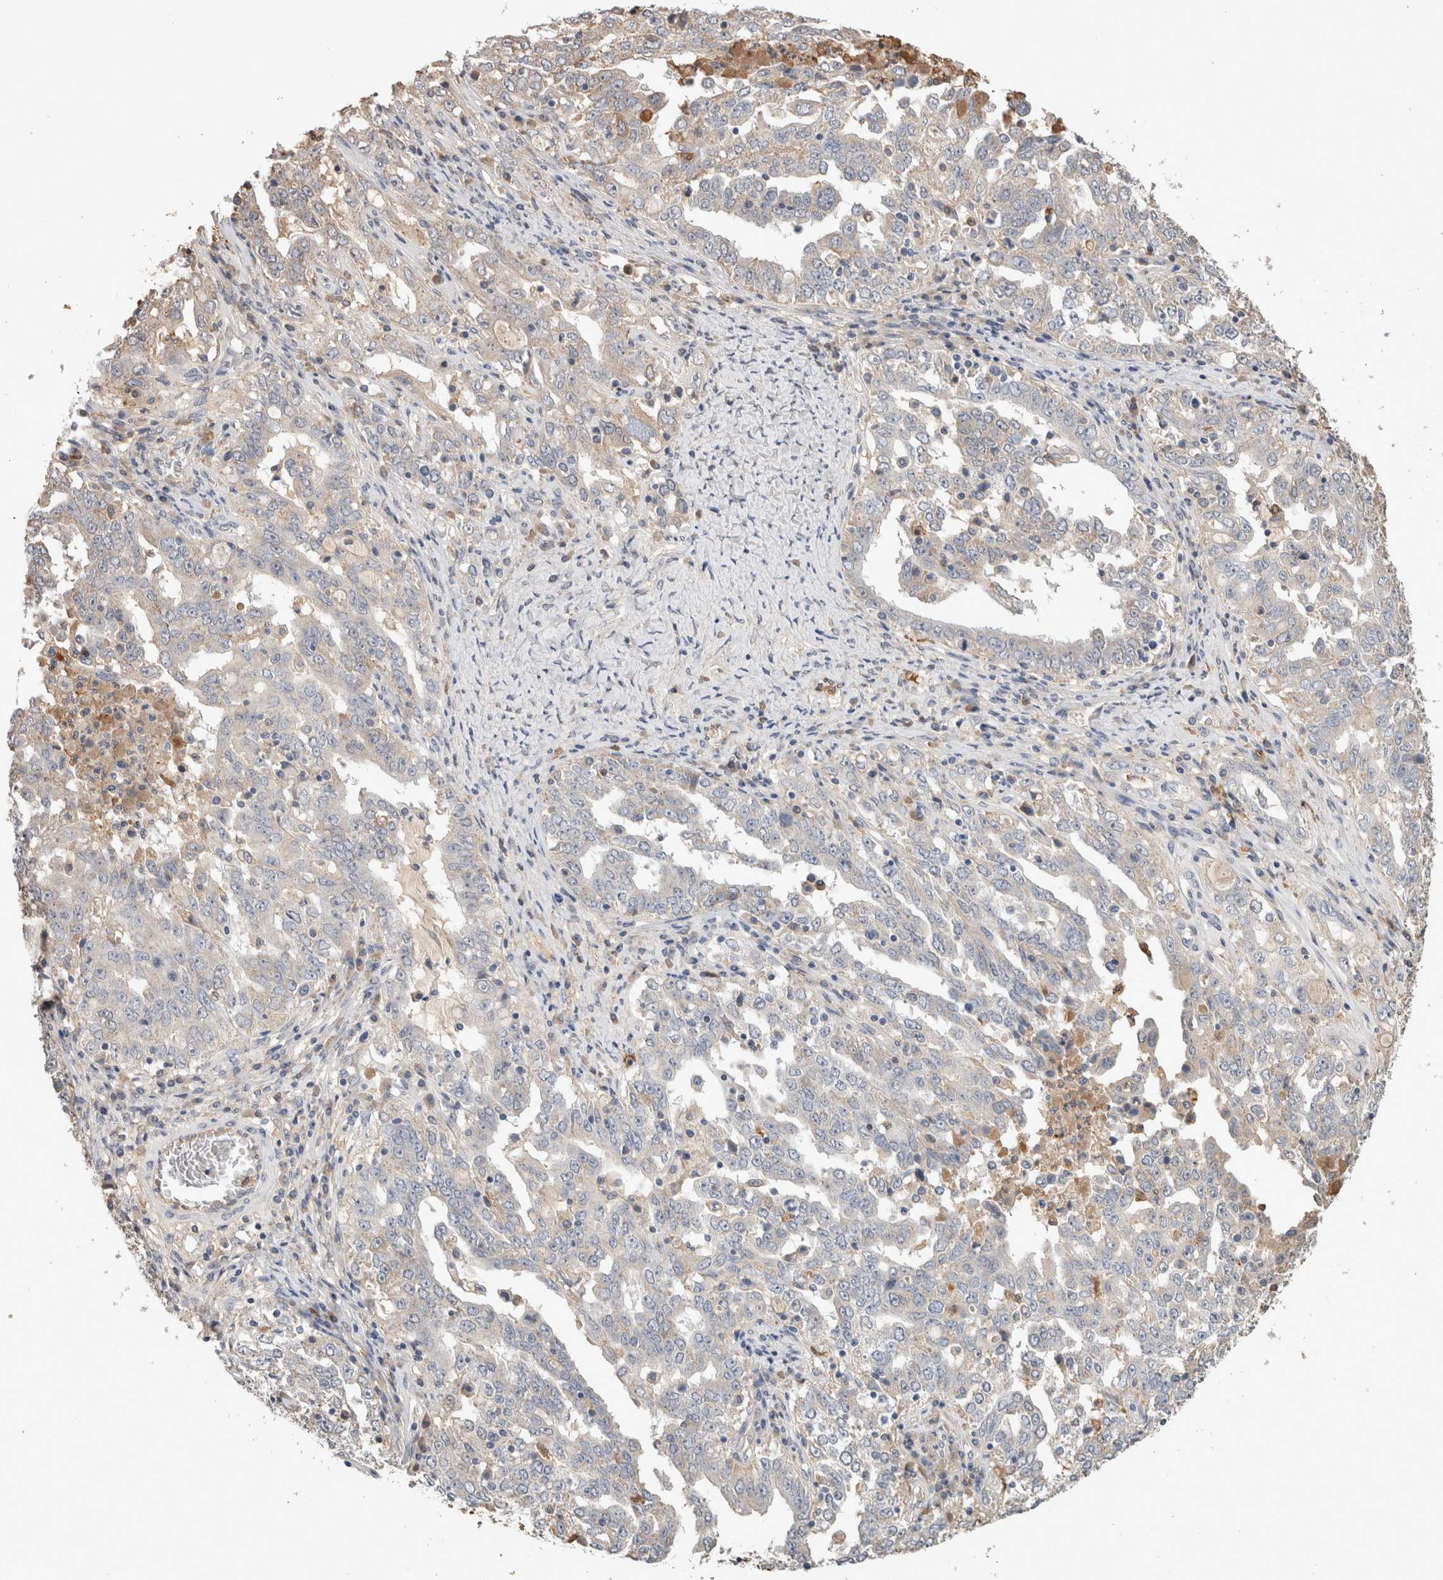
{"staining": {"intensity": "negative", "quantity": "none", "location": "none"}, "tissue": "ovarian cancer", "cell_type": "Tumor cells", "image_type": "cancer", "snomed": [{"axis": "morphology", "description": "Carcinoma, endometroid"}, {"axis": "topography", "description": "Ovary"}], "caption": "The immunohistochemistry photomicrograph has no significant staining in tumor cells of ovarian cancer tissue.", "gene": "FABP7", "patient": {"sex": "female", "age": 62}}